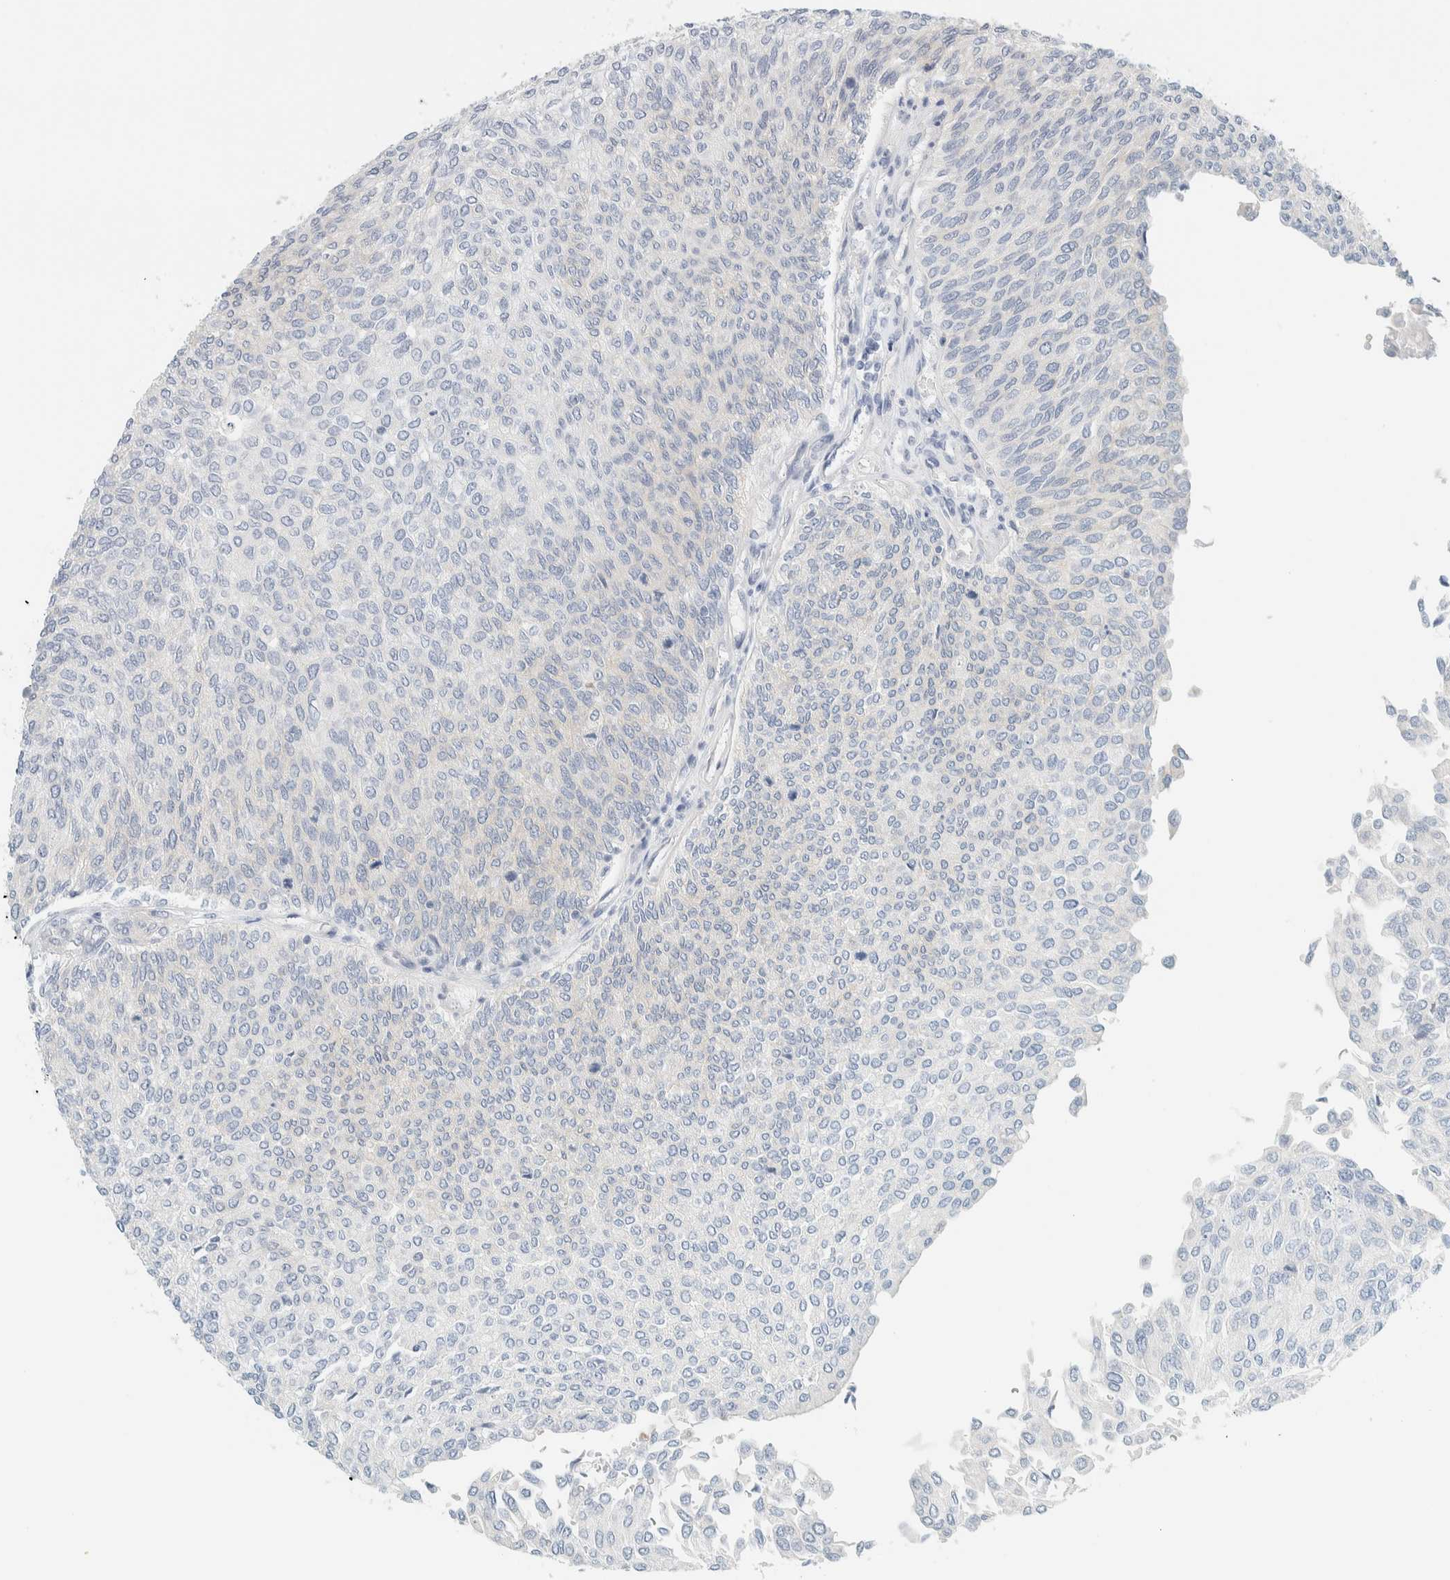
{"staining": {"intensity": "negative", "quantity": "none", "location": "none"}, "tissue": "urothelial cancer", "cell_type": "Tumor cells", "image_type": "cancer", "snomed": [{"axis": "morphology", "description": "Urothelial carcinoma, Low grade"}, {"axis": "topography", "description": "Urinary bladder"}], "caption": "Tumor cells are negative for brown protein staining in low-grade urothelial carcinoma.", "gene": "NDE1", "patient": {"sex": "female", "age": 79}}